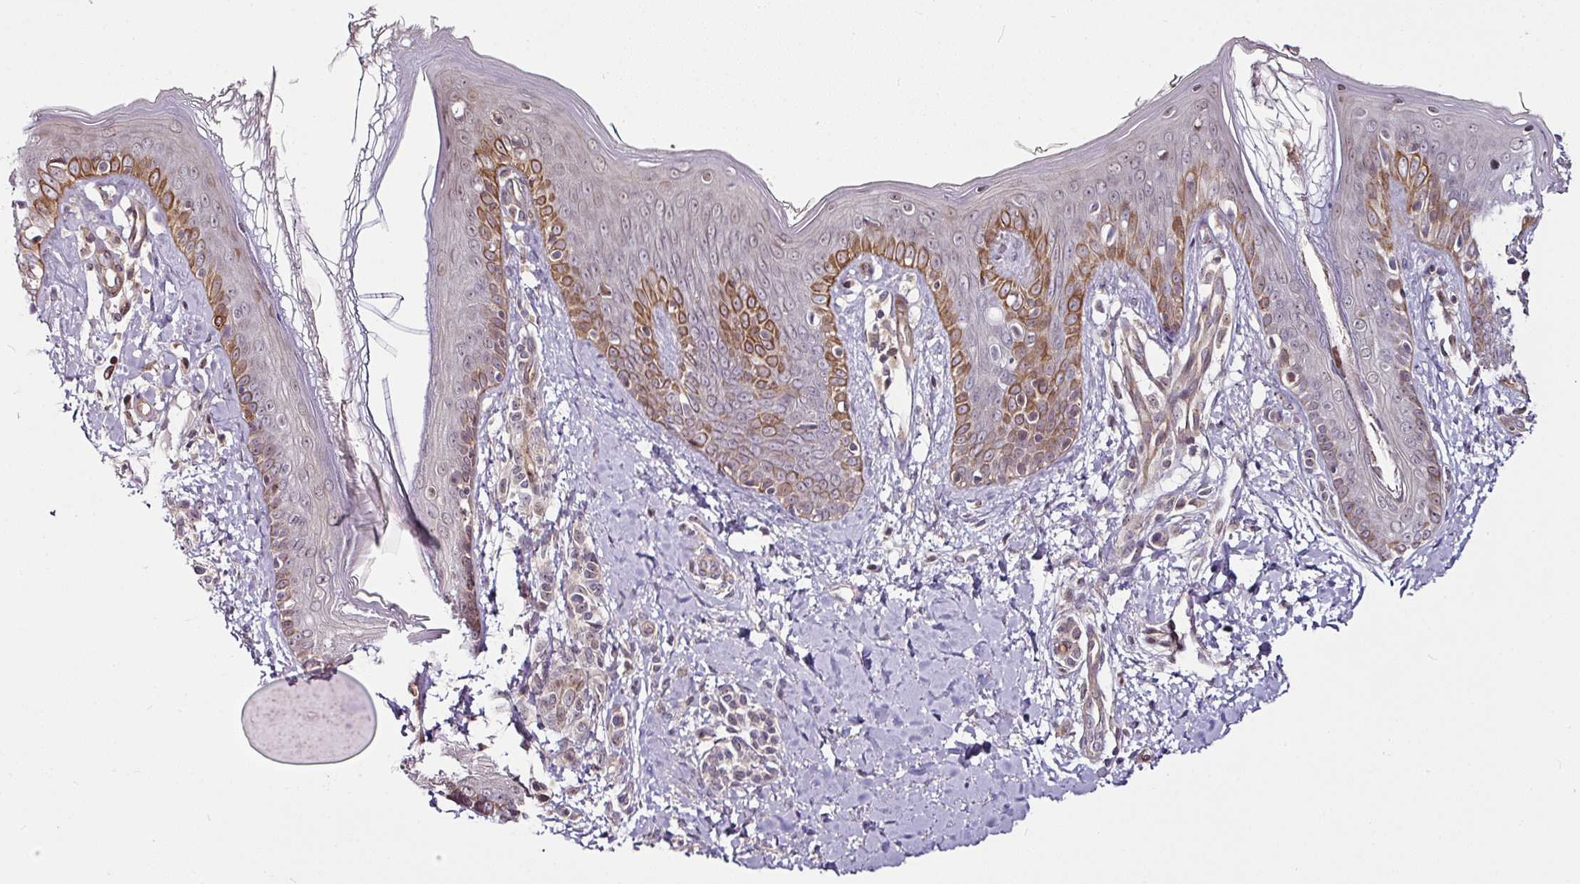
{"staining": {"intensity": "moderate", "quantity": ">75%", "location": "cytoplasmic/membranous"}, "tissue": "skin", "cell_type": "Fibroblasts", "image_type": "normal", "snomed": [{"axis": "morphology", "description": "Normal tissue, NOS"}, {"axis": "topography", "description": "Skin"}], "caption": "Approximately >75% of fibroblasts in unremarkable human skin show moderate cytoplasmic/membranous protein positivity as visualized by brown immunohistochemical staining.", "gene": "DCAF13", "patient": {"sex": "male", "age": 16}}